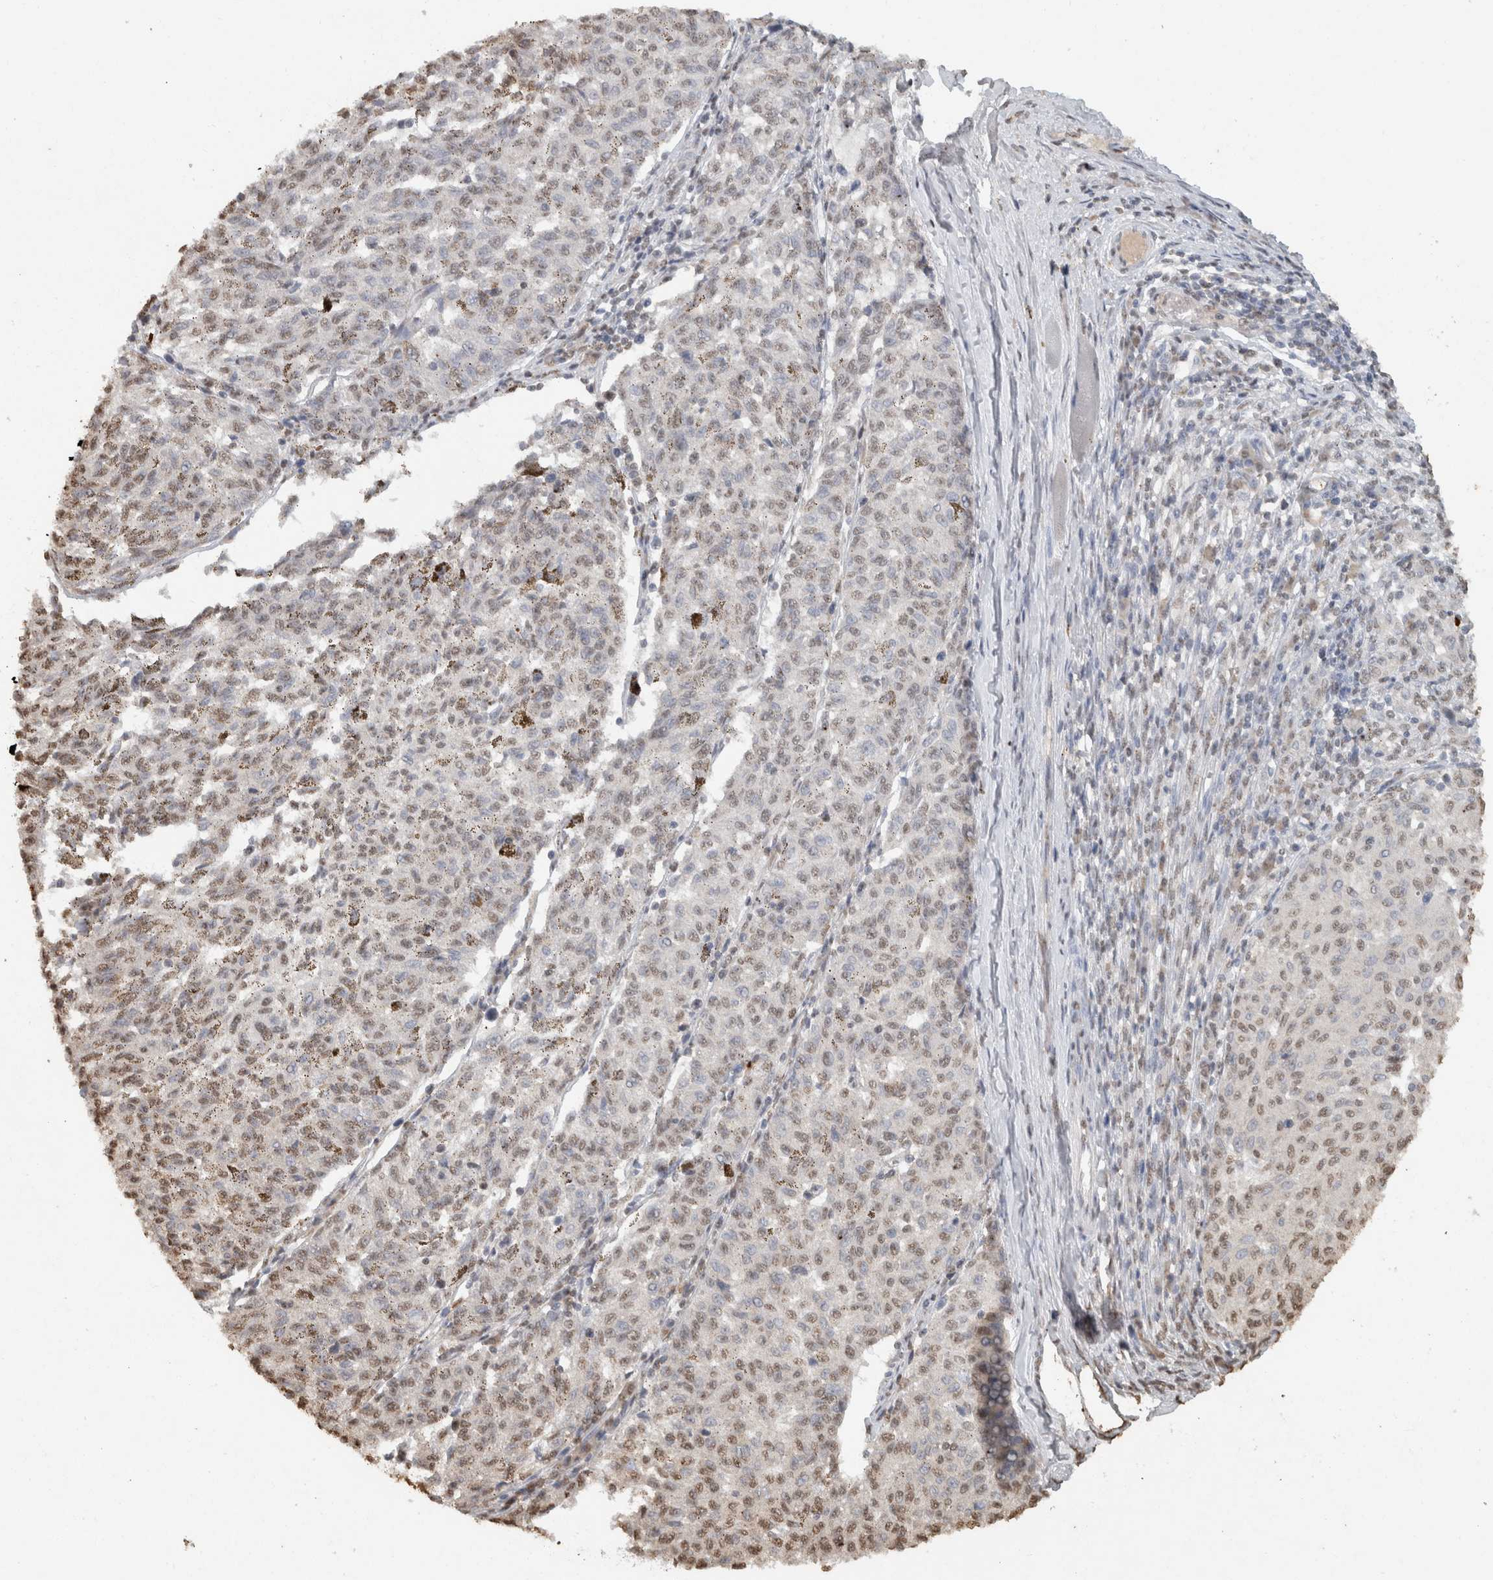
{"staining": {"intensity": "weak", "quantity": ">75%", "location": "nuclear"}, "tissue": "melanoma", "cell_type": "Tumor cells", "image_type": "cancer", "snomed": [{"axis": "morphology", "description": "Malignant melanoma, NOS"}, {"axis": "topography", "description": "Skin"}], "caption": "The micrograph demonstrates immunohistochemical staining of melanoma. There is weak nuclear staining is seen in about >75% of tumor cells. Using DAB (3,3'-diaminobenzidine) (brown) and hematoxylin (blue) stains, captured at high magnification using brightfield microscopy.", "gene": "HAND2", "patient": {"sex": "female", "age": 72}}